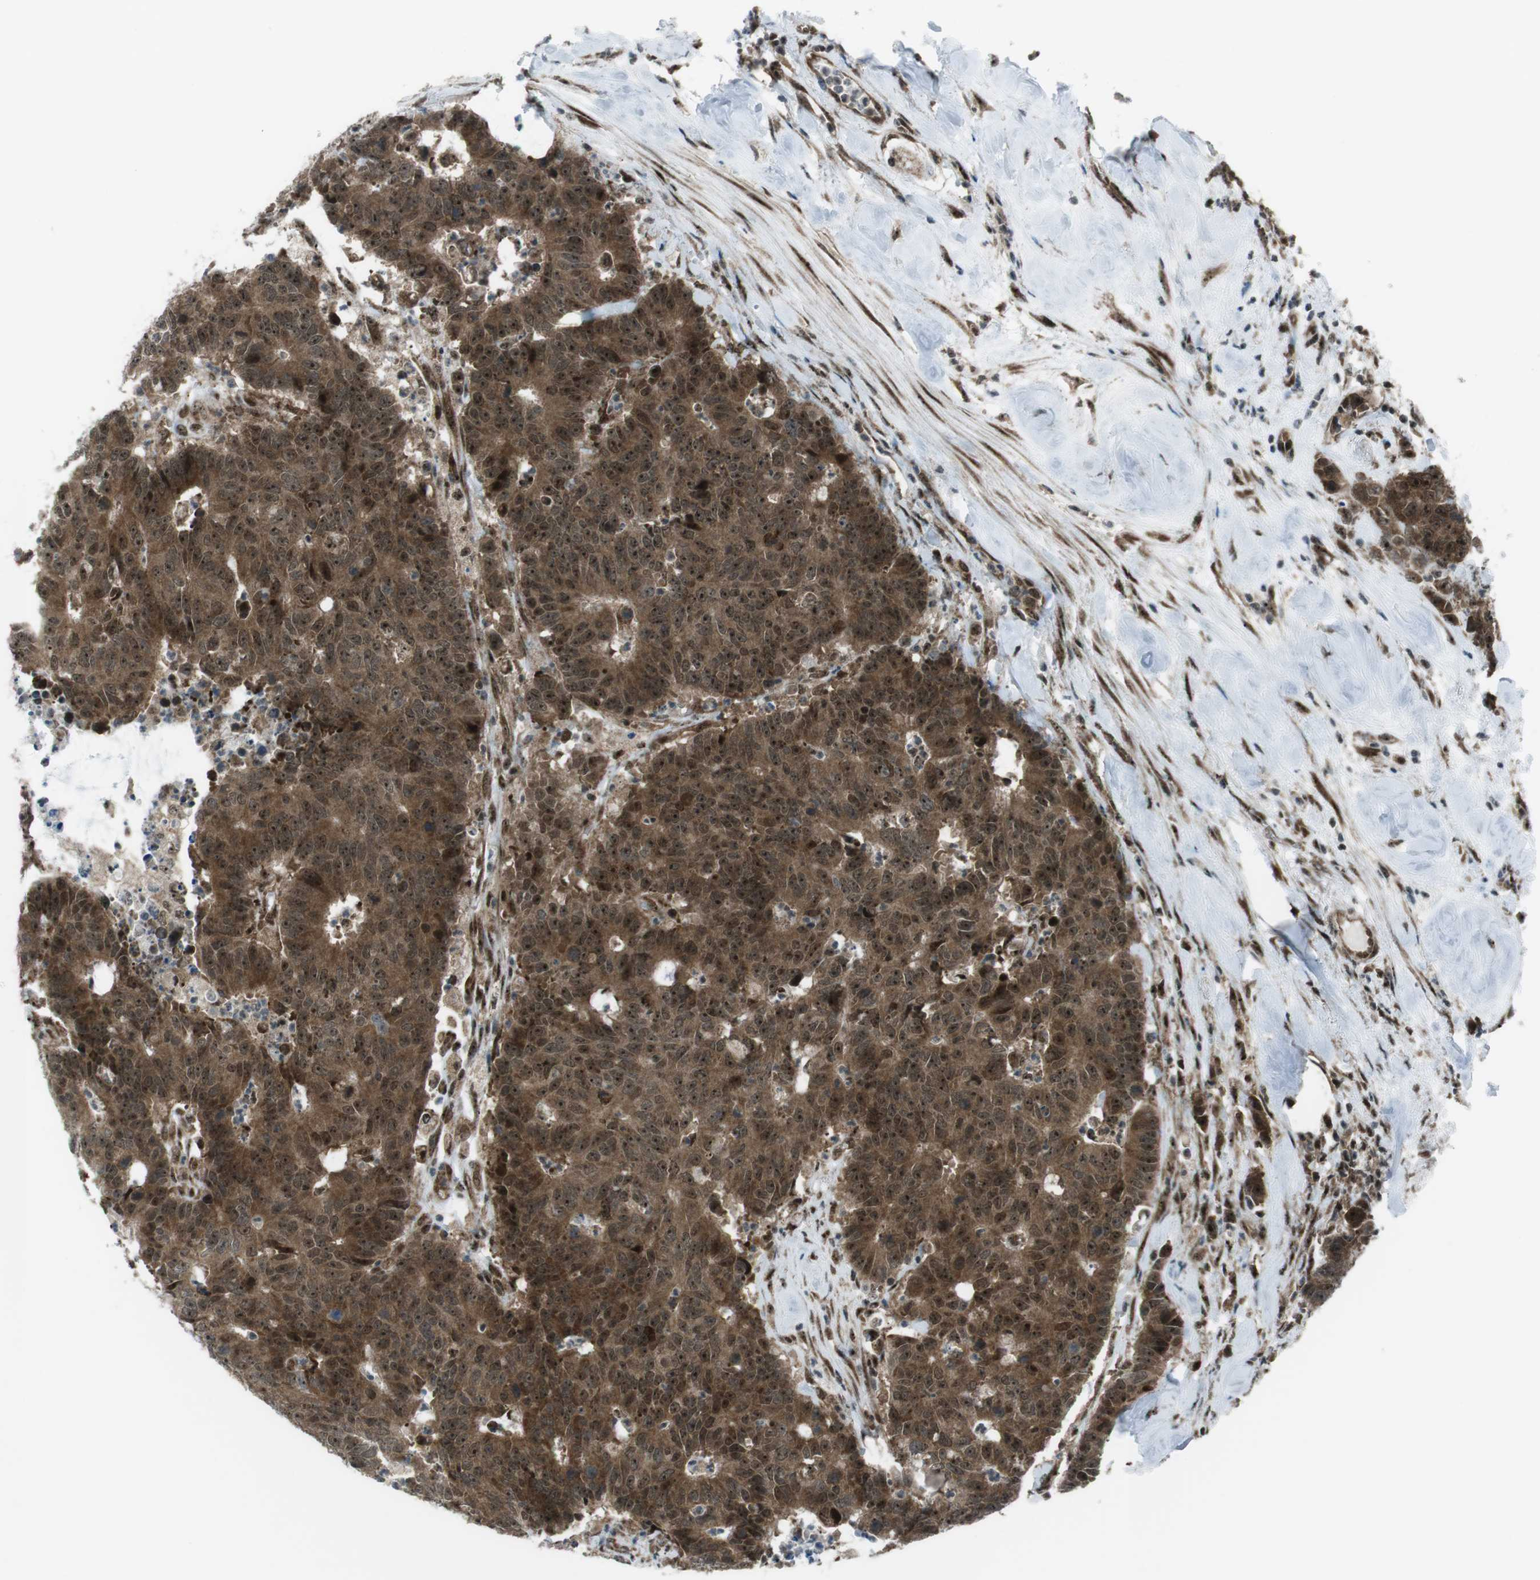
{"staining": {"intensity": "strong", "quantity": ">75%", "location": "cytoplasmic/membranous,nuclear"}, "tissue": "colorectal cancer", "cell_type": "Tumor cells", "image_type": "cancer", "snomed": [{"axis": "morphology", "description": "Adenocarcinoma, NOS"}, {"axis": "topography", "description": "Colon"}], "caption": "Colorectal cancer stained for a protein shows strong cytoplasmic/membranous and nuclear positivity in tumor cells.", "gene": "CSNK1D", "patient": {"sex": "female", "age": 86}}